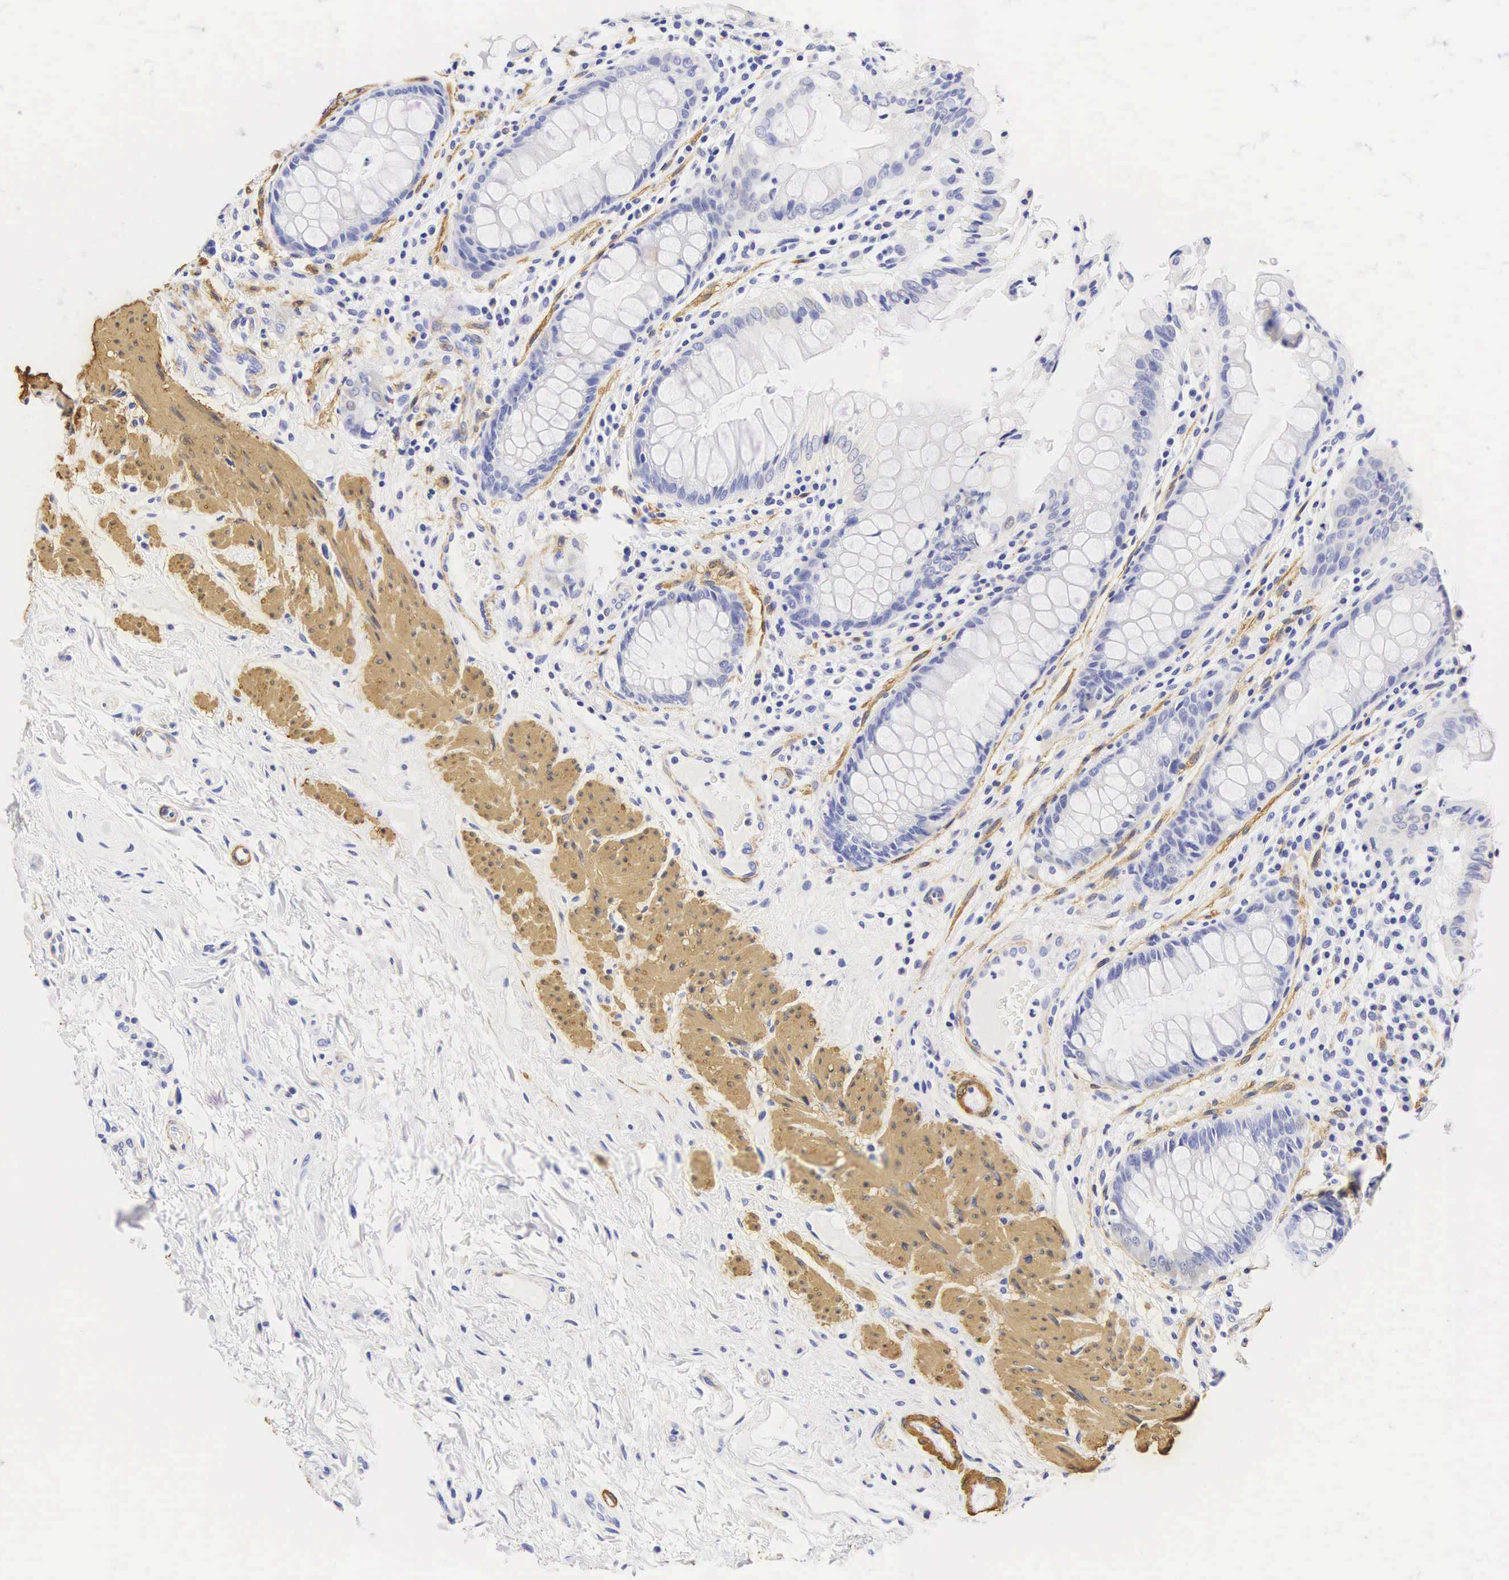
{"staining": {"intensity": "negative", "quantity": "none", "location": "none"}, "tissue": "rectum", "cell_type": "Glandular cells", "image_type": "normal", "snomed": [{"axis": "morphology", "description": "Normal tissue, NOS"}, {"axis": "topography", "description": "Rectum"}], "caption": "An image of human rectum is negative for staining in glandular cells. (Stains: DAB immunohistochemistry (IHC) with hematoxylin counter stain, Microscopy: brightfield microscopy at high magnification).", "gene": "CNN1", "patient": {"sex": "female", "age": 75}}